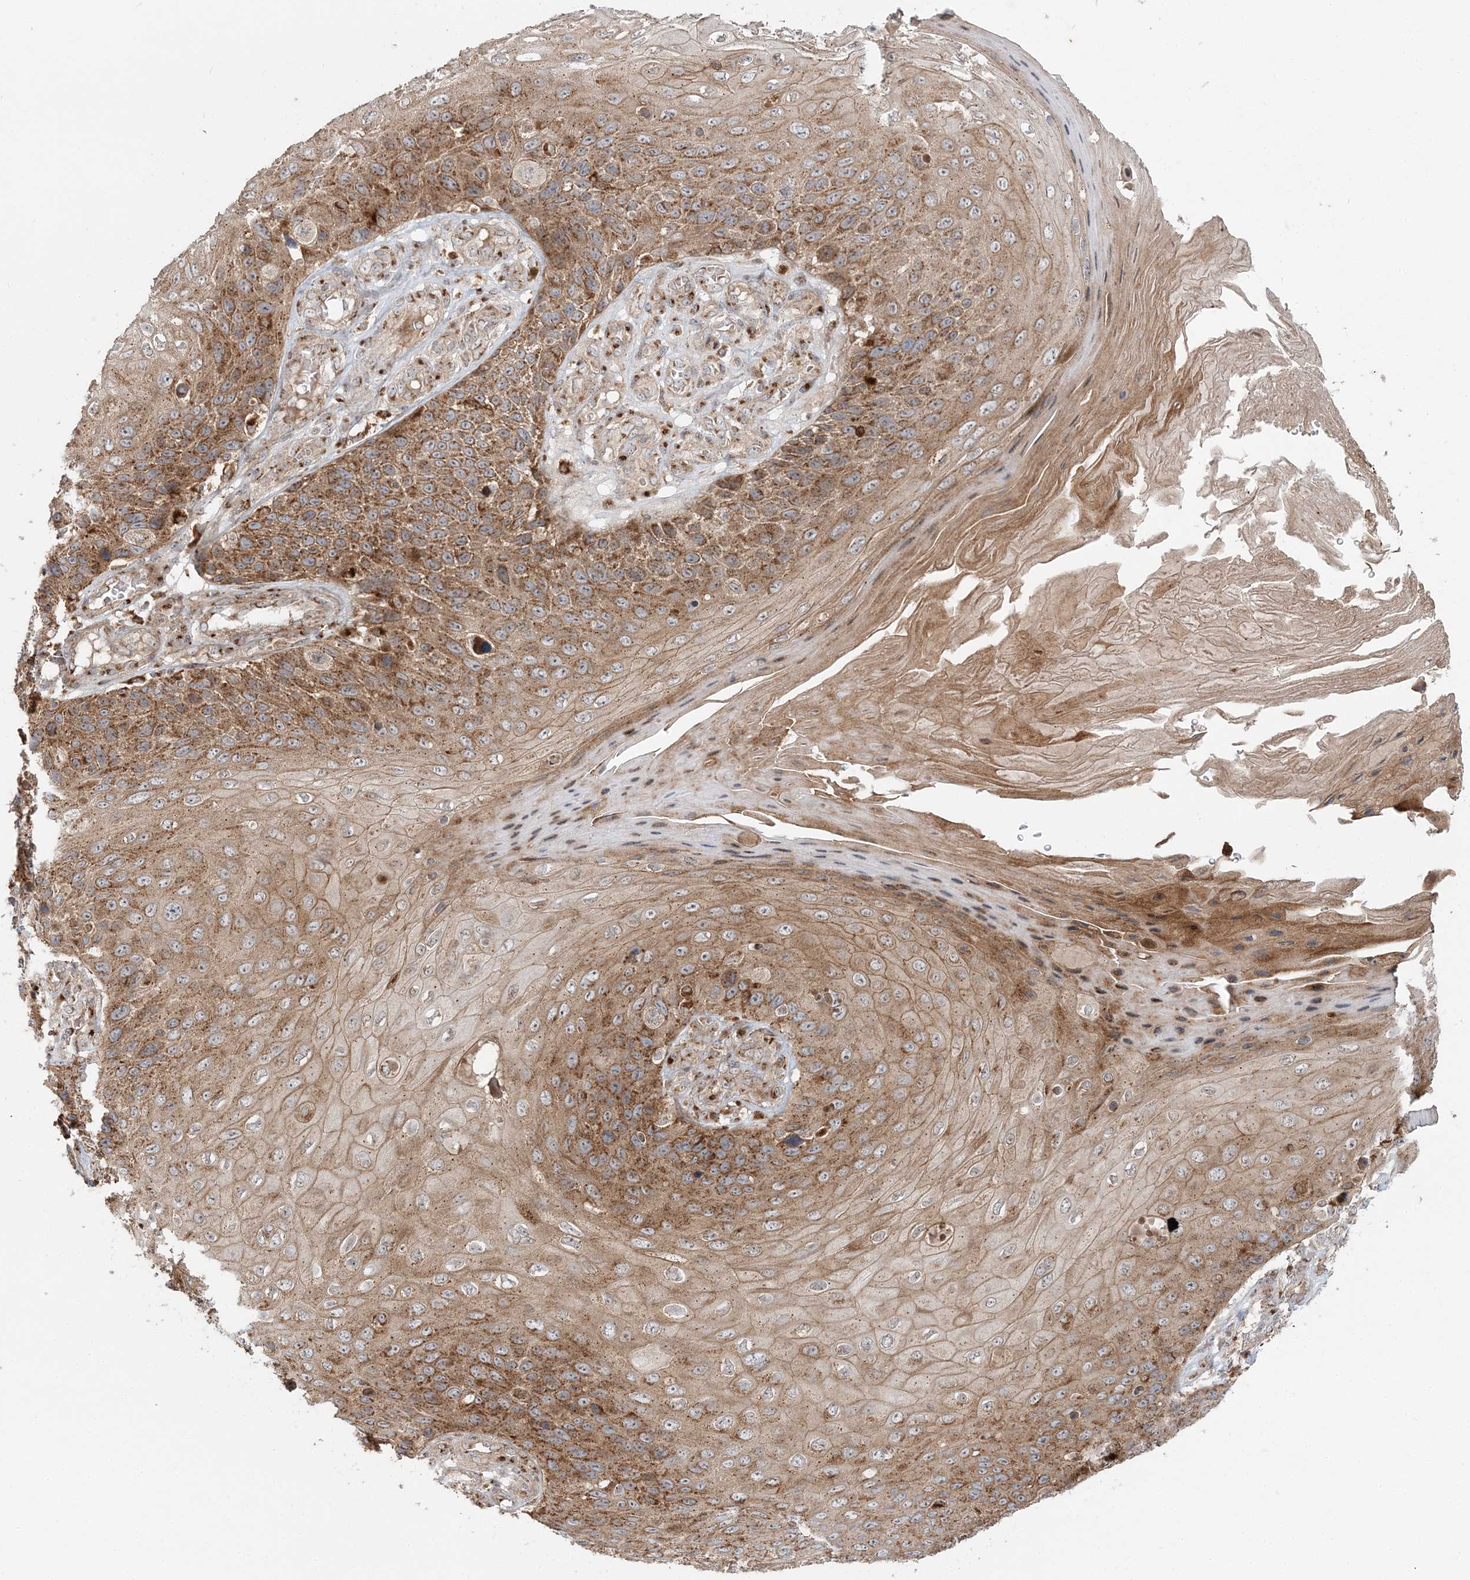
{"staining": {"intensity": "moderate", "quantity": ">75%", "location": "cytoplasmic/membranous"}, "tissue": "skin cancer", "cell_type": "Tumor cells", "image_type": "cancer", "snomed": [{"axis": "morphology", "description": "Squamous cell carcinoma, NOS"}, {"axis": "topography", "description": "Skin"}], "caption": "Brown immunohistochemical staining in skin cancer shows moderate cytoplasmic/membranous positivity in about >75% of tumor cells. The staining was performed using DAB, with brown indicating positive protein expression. Nuclei are stained blue with hematoxylin.", "gene": "ABCC3", "patient": {"sex": "female", "age": 88}}